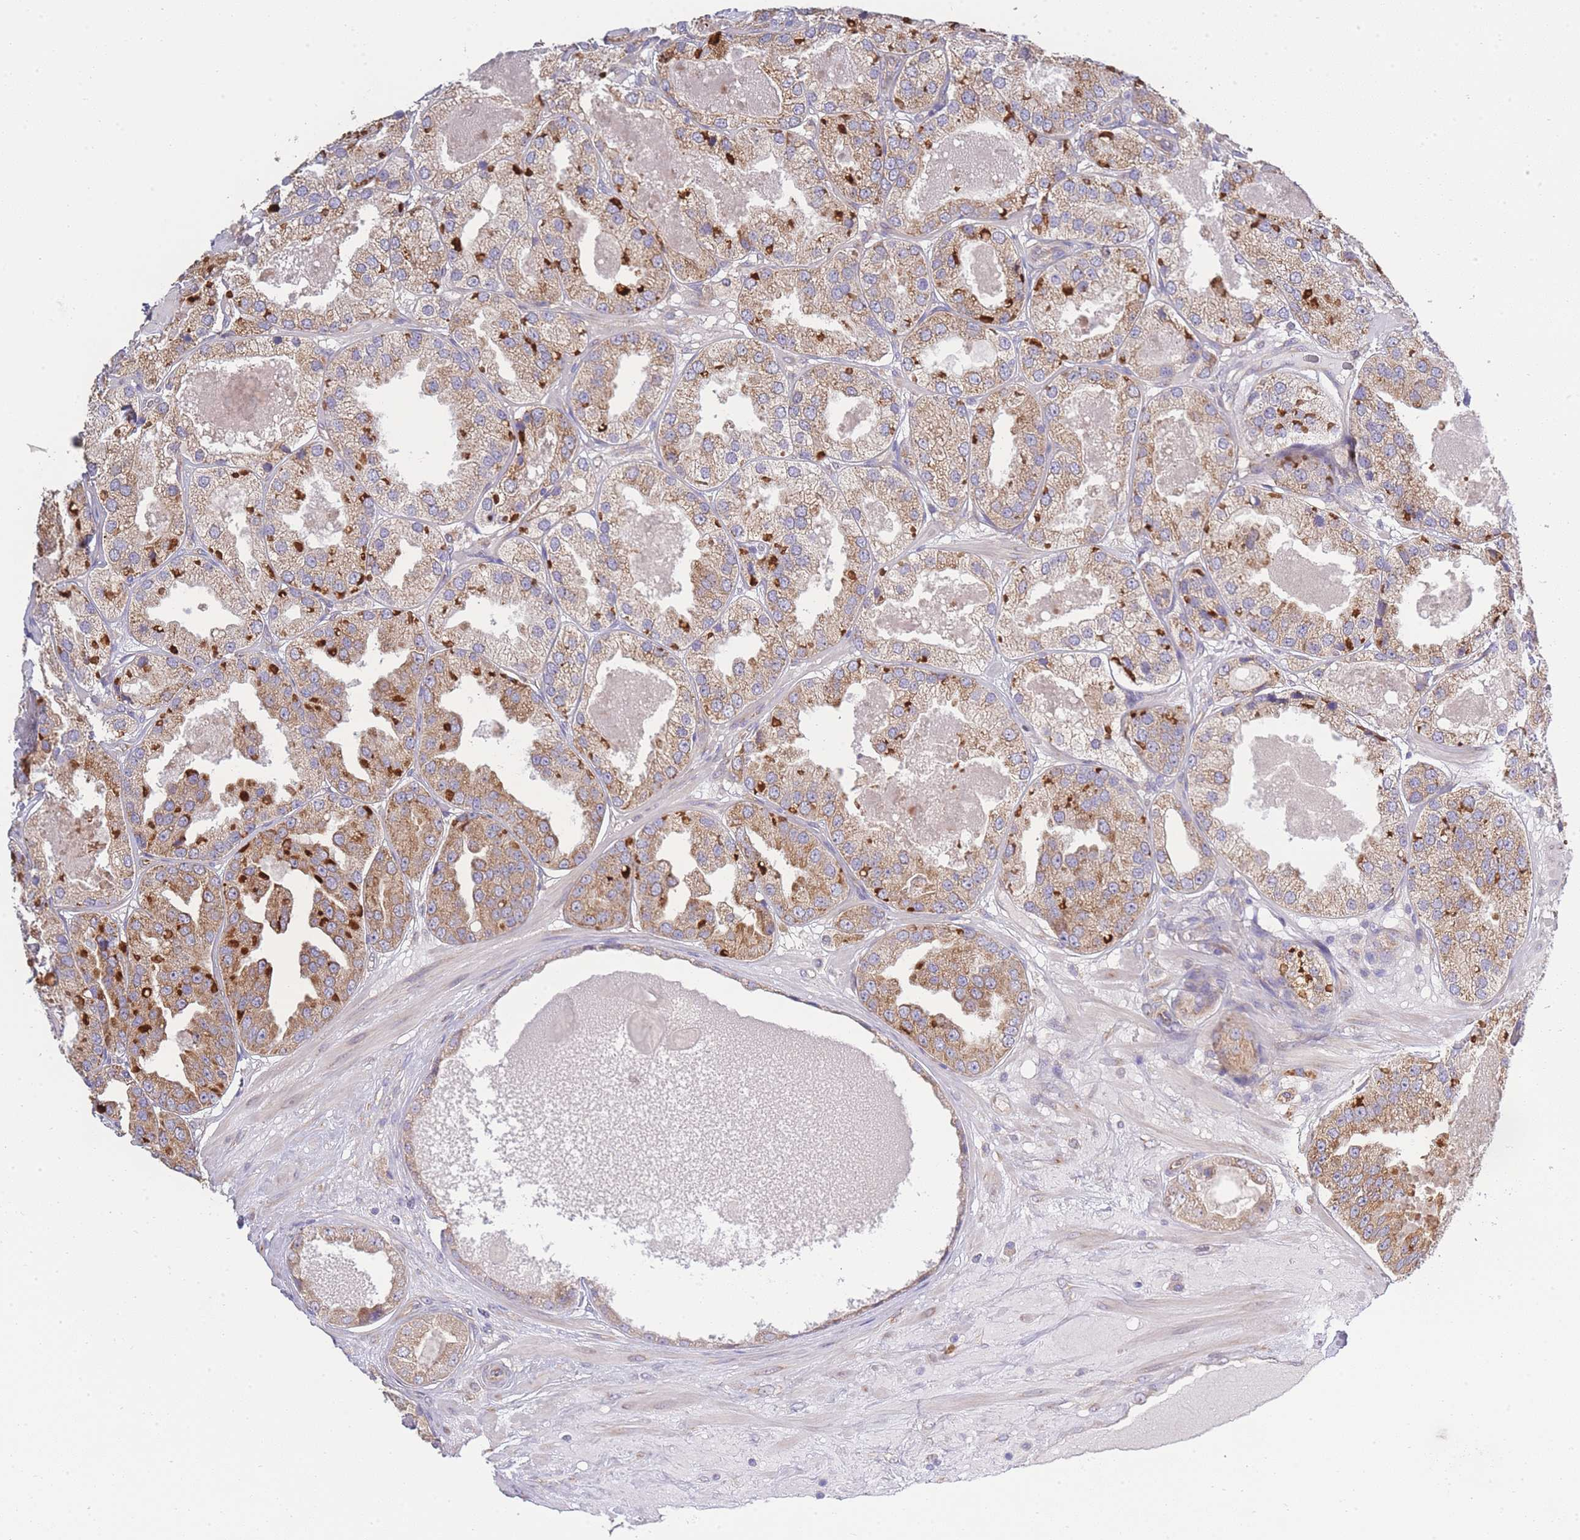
{"staining": {"intensity": "moderate", "quantity": ">75%", "location": "cytoplasmic/membranous"}, "tissue": "prostate cancer", "cell_type": "Tumor cells", "image_type": "cancer", "snomed": [{"axis": "morphology", "description": "Adenocarcinoma, High grade"}, {"axis": "topography", "description": "Prostate"}], "caption": "Immunohistochemical staining of prostate high-grade adenocarcinoma shows medium levels of moderate cytoplasmic/membranous protein staining in about >75% of tumor cells.", "gene": "BEX1", "patient": {"sex": "male", "age": 63}}